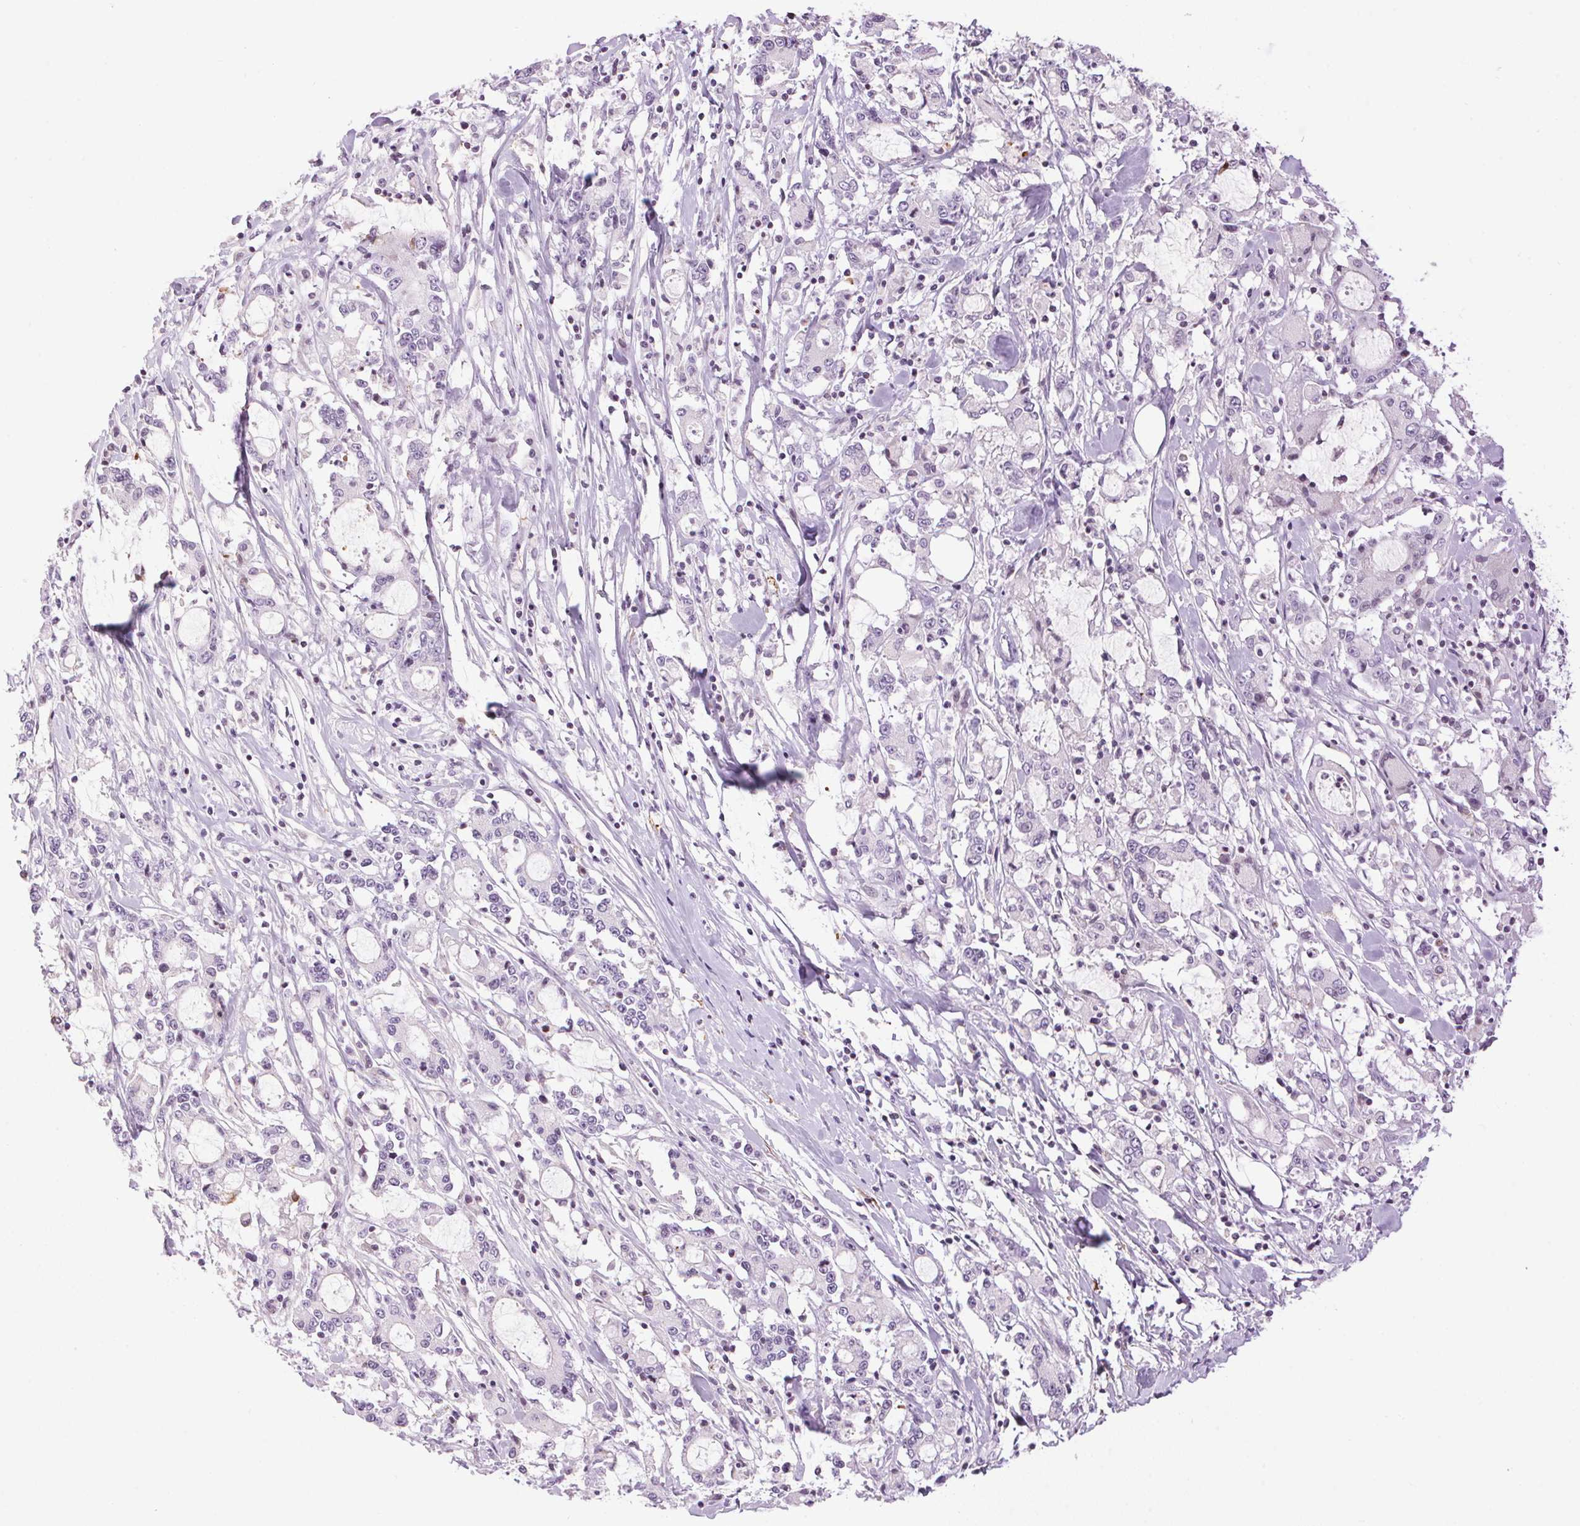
{"staining": {"intensity": "negative", "quantity": "none", "location": "none"}, "tissue": "stomach cancer", "cell_type": "Tumor cells", "image_type": "cancer", "snomed": [{"axis": "morphology", "description": "Adenocarcinoma, NOS"}, {"axis": "topography", "description": "Stomach, upper"}], "caption": "Stomach cancer (adenocarcinoma) was stained to show a protein in brown. There is no significant positivity in tumor cells.", "gene": "TMEM88B", "patient": {"sex": "male", "age": 68}}